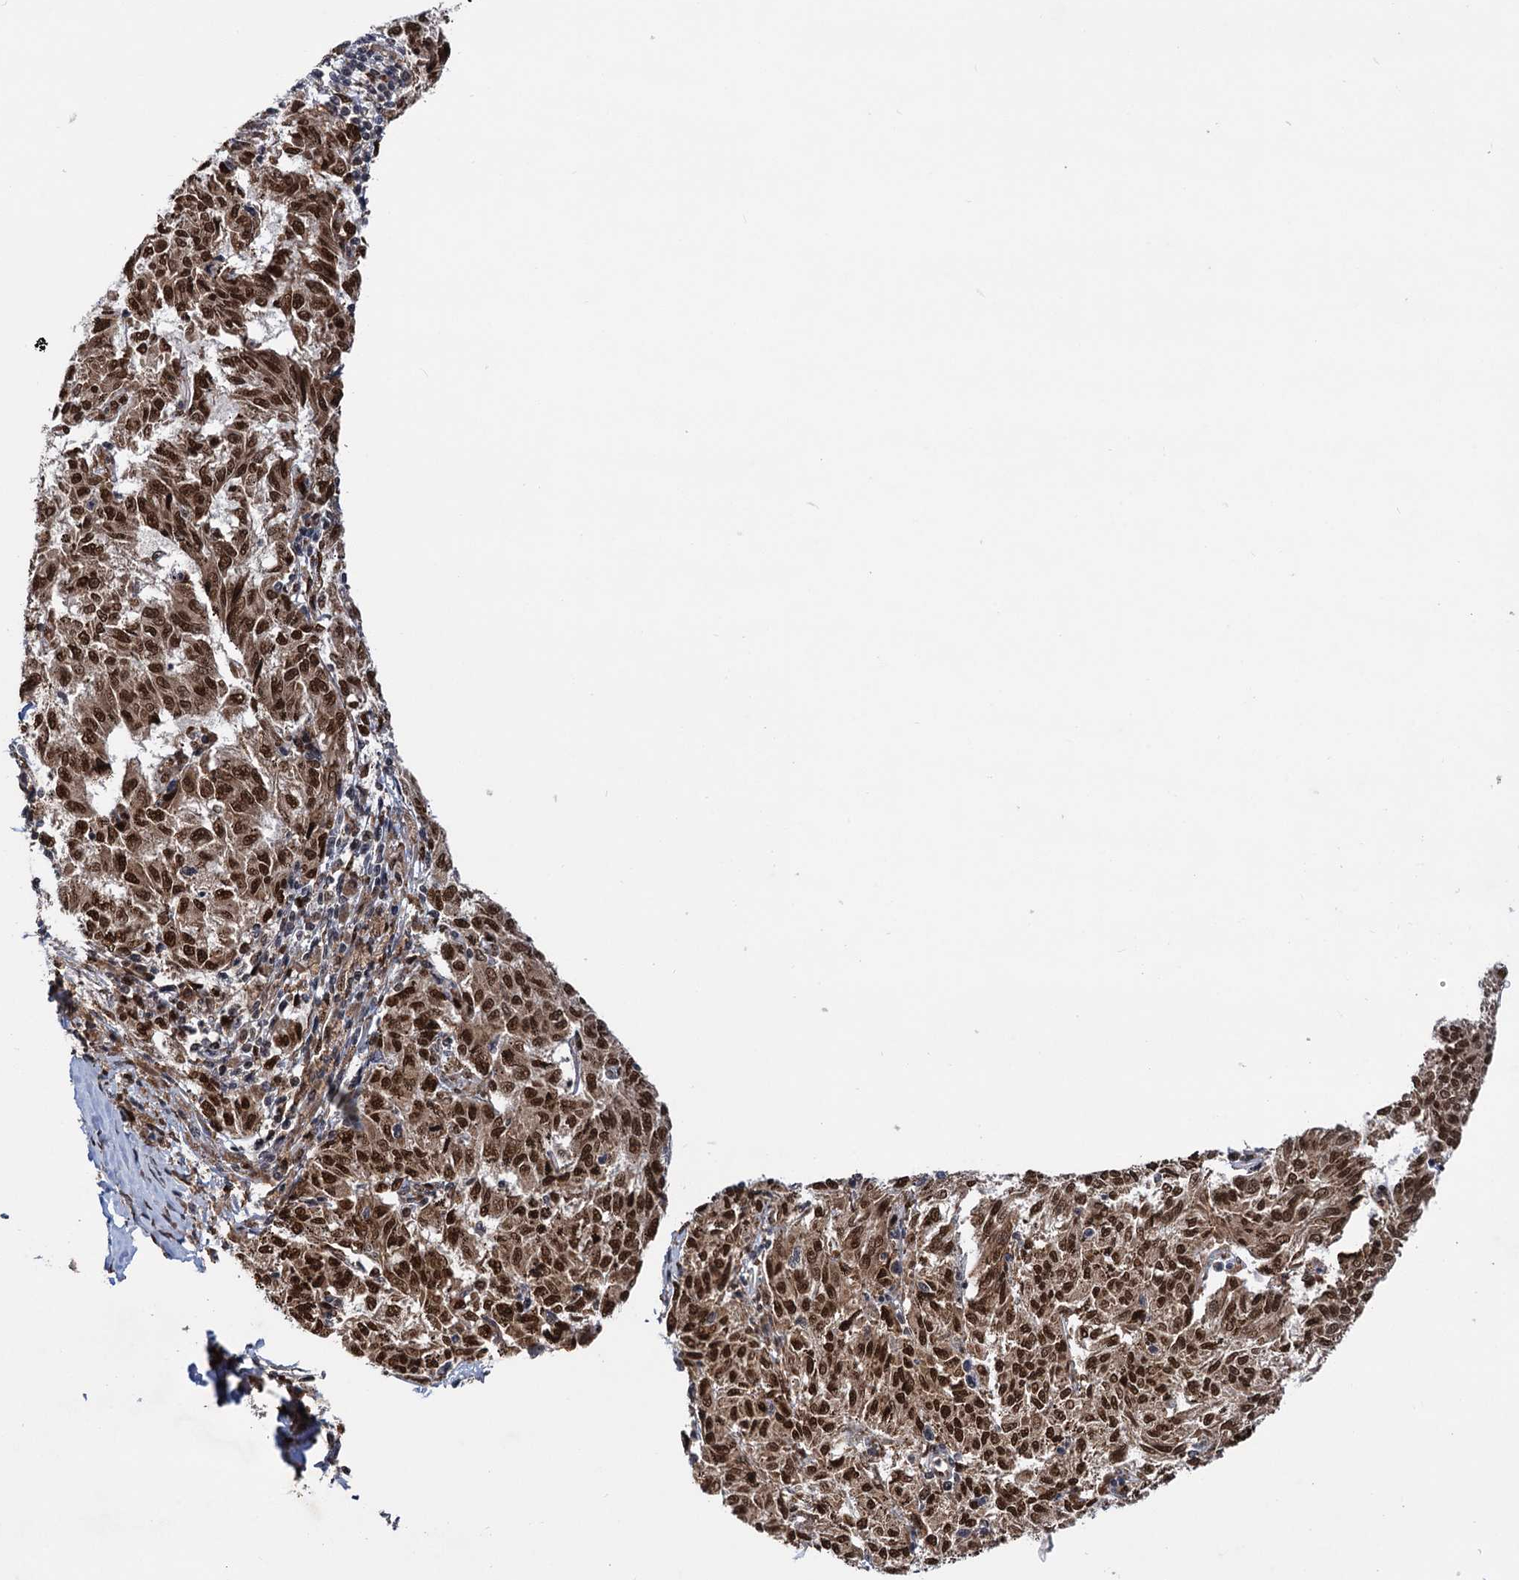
{"staining": {"intensity": "moderate", "quantity": ">75%", "location": "cytoplasmic/membranous,nuclear"}, "tissue": "melanoma", "cell_type": "Tumor cells", "image_type": "cancer", "snomed": [{"axis": "morphology", "description": "Malignant melanoma, NOS"}, {"axis": "topography", "description": "Skin"}], "caption": "This micrograph reveals melanoma stained with immunohistochemistry to label a protein in brown. The cytoplasmic/membranous and nuclear of tumor cells show moderate positivity for the protein. Nuclei are counter-stained blue.", "gene": "MESD", "patient": {"sex": "female", "age": 72}}